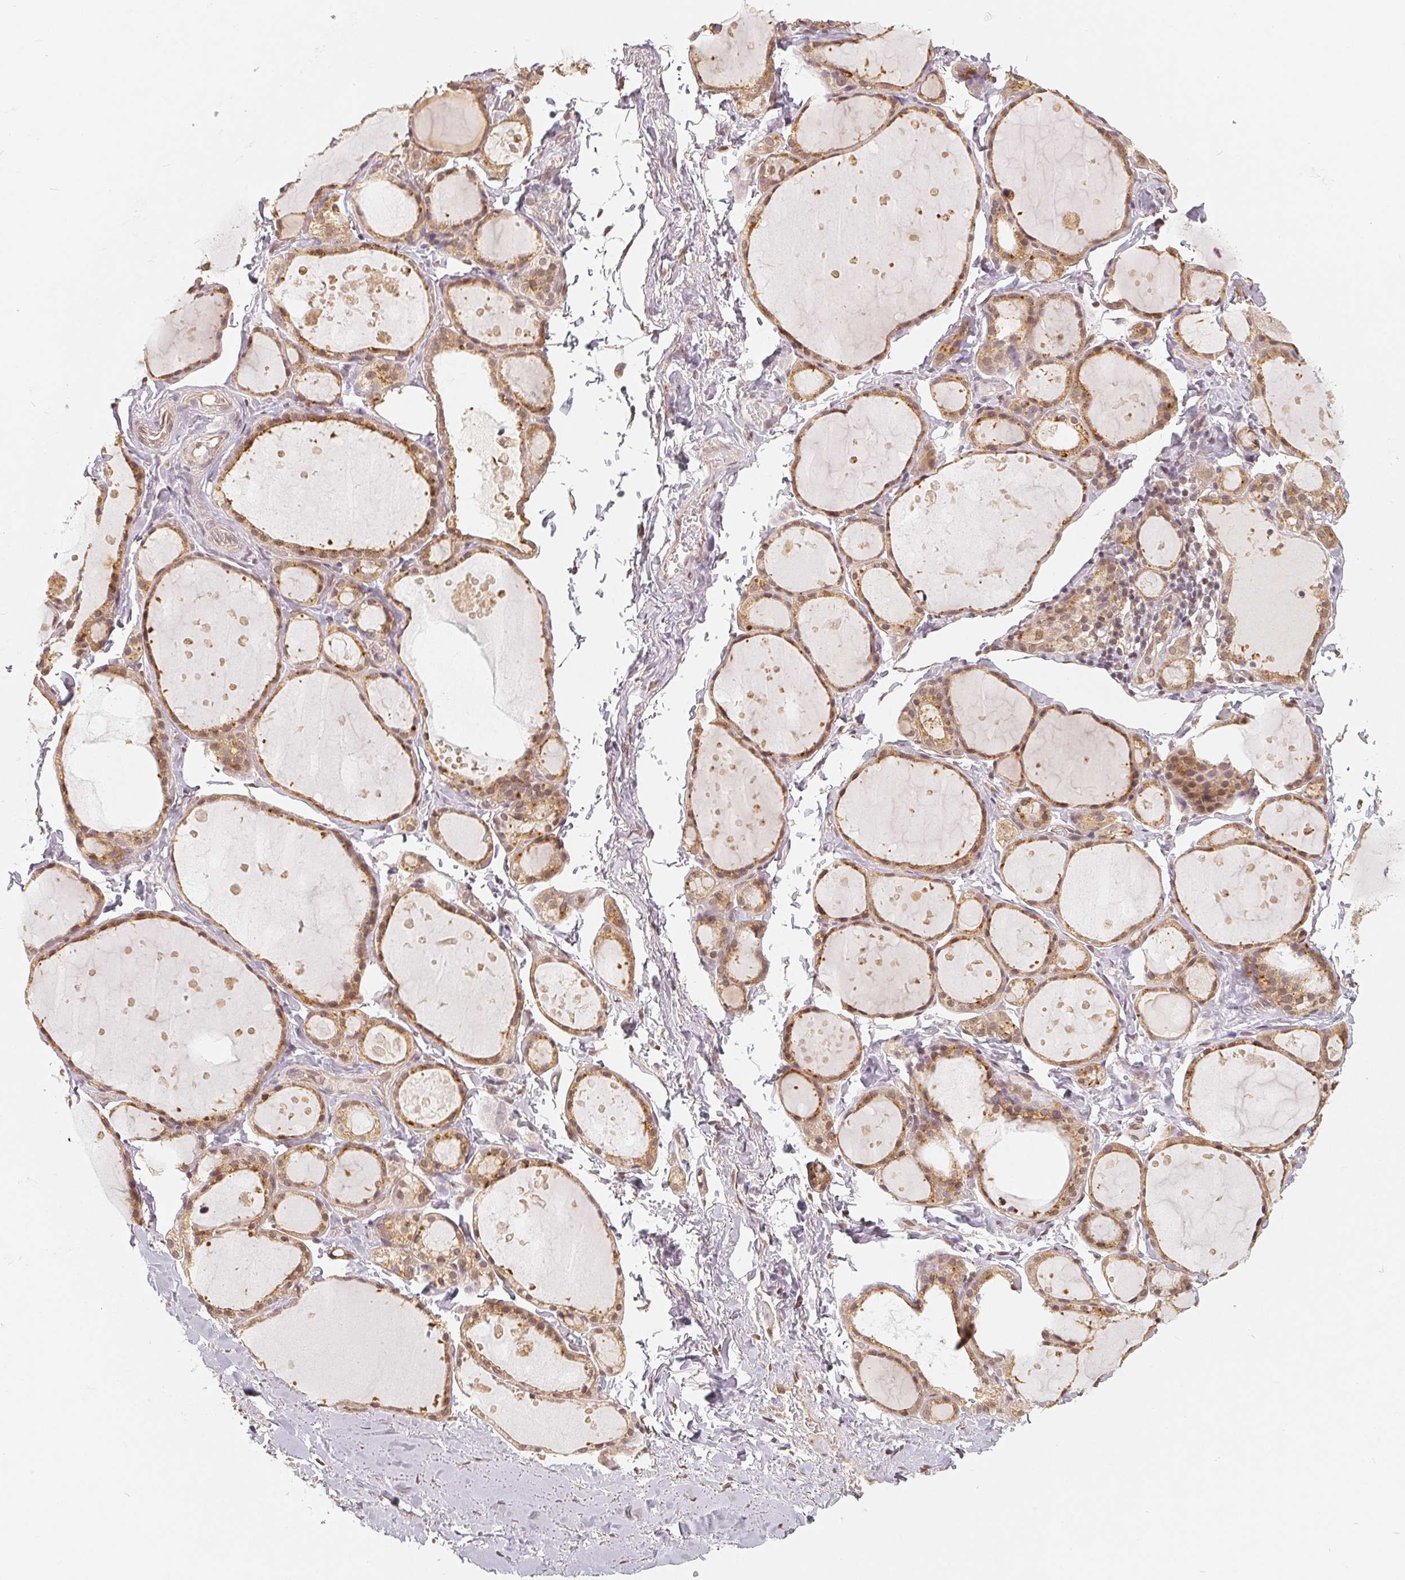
{"staining": {"intensity": "moderate", "quantity": ">75%", "location": "cytoplasmic/membranous,nuclear"}, "tissue": "thyroid gland", "cell_type": "Glandular cells", "image_type": "normal", "snomed": [{"axis": "morphology", "description": "Normal tissue, NOS"}, {"axis": "topography", "description": "Thyroid gland"}], "caption": "The immunohistochemical stain shows moderate cytoplasmic/membranous,nuclear expression in glandular cells of benign thyroid gland.", "gene": "GUSB", "patient": {"sex": "male", "age": 68}}